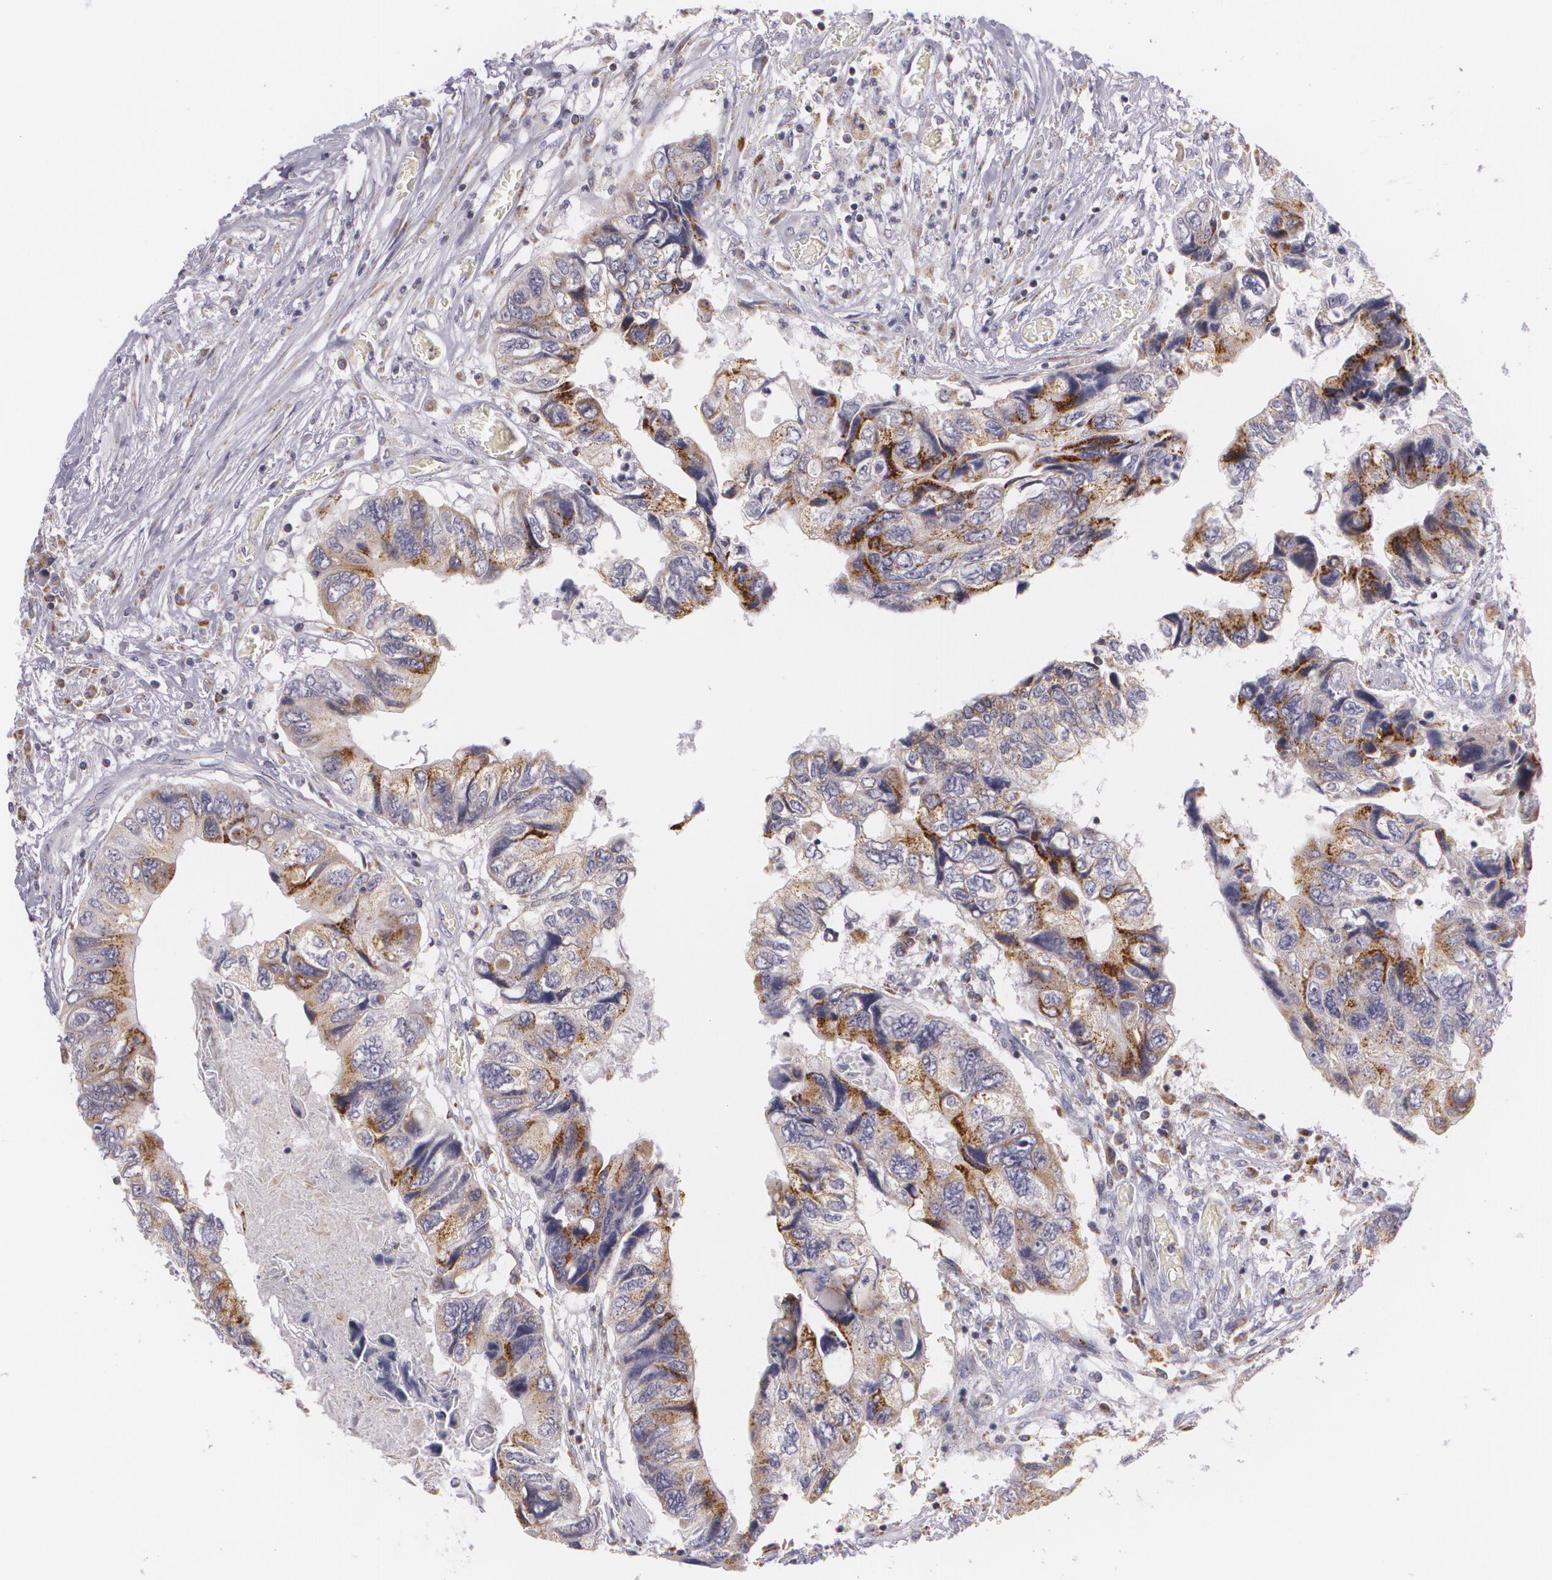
{"staining": {"intensity": "strong", "quantity": ">75%", "location": "cytoplasmic/membranous"}, "tissue": "colorectal cancer", "cell_type": "Tumor cells", "image_type": "cancer", "snomed": [{"axis": "morphology", "description": "Adenocarcinoma, NOS"}, {"axis": "topography", "description": "Rectum"}], "caption": "Colorectal cancer (adenocarcinoma) was stained to show a protein in brown. There is high levels of strong cytoplasmic/membranous staining in approximately >75% of tumor cells. The staining was performed using DAB (3,3'-diaminobenzidine) to visualize the protein expression in brown, while the nuclei were stained in blue with hematoxylin (Magnification: 20x).", "gene": "CILK1", "patient": {"sex": "female", "age": 82}}